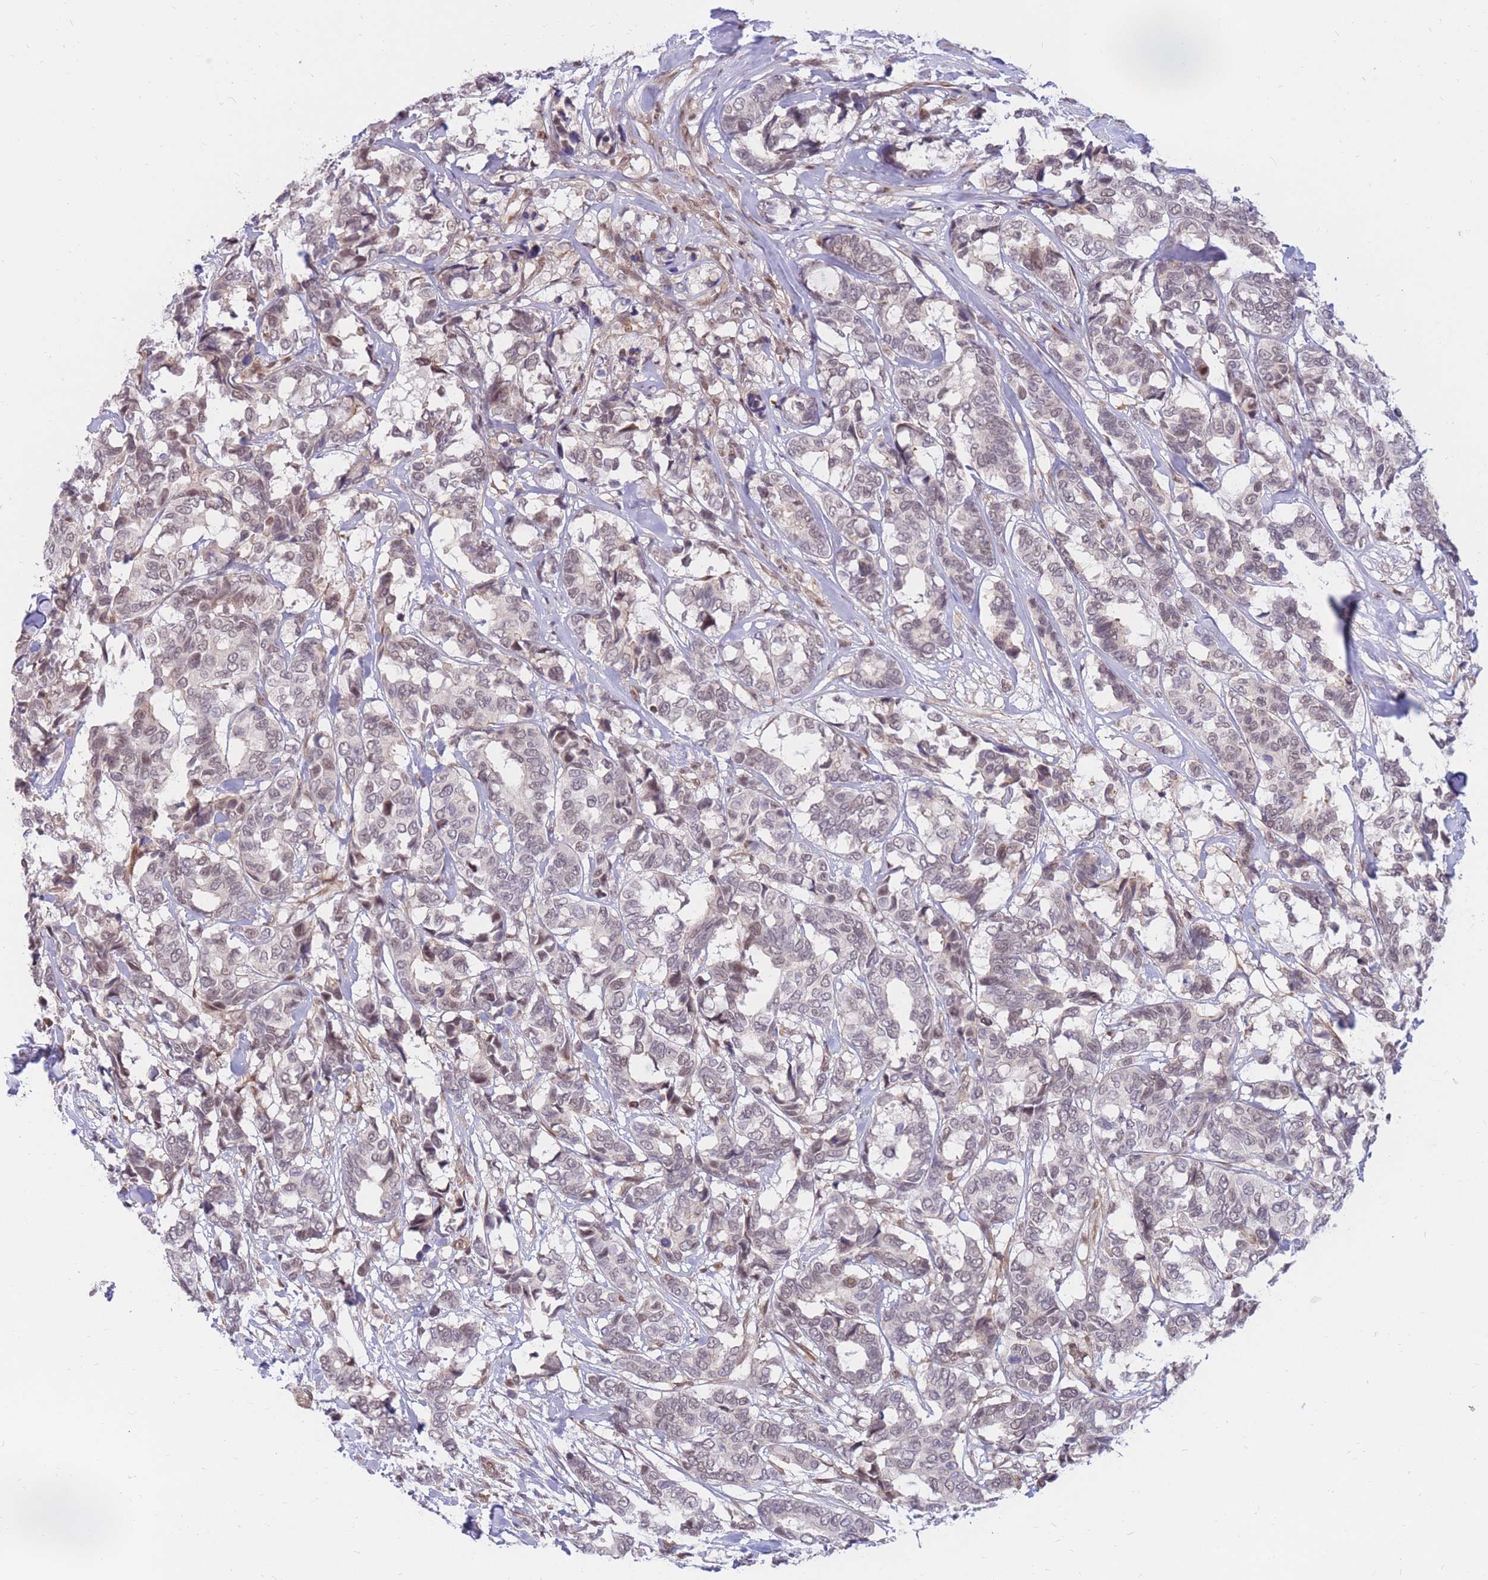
{"staining": {"intensity": "weak", "quantity": ">75%", "location": "nuclear"}, "tissue": "breast cancer", "cell_type": "Tumor cells", "image_type": "cancer", "snomed": [{"axis": "morphology", "description": "Duct carcinoma"}, {"axis": "topography", "description": "Breast"}], "caption": "IHC staining of breast cancer, which reveals low levels of weak nuclear expression in approximately >75% of tumor cells indicating weak nuclear protein staining. The staining was performed using DAB (3,3'-diaminobenzidine) (brown) for protein detection and nuclei were counterstained in hematoxylin (blue).", "gene": "ERICH6B", "patient": {"sex": "female", "age": 87}}